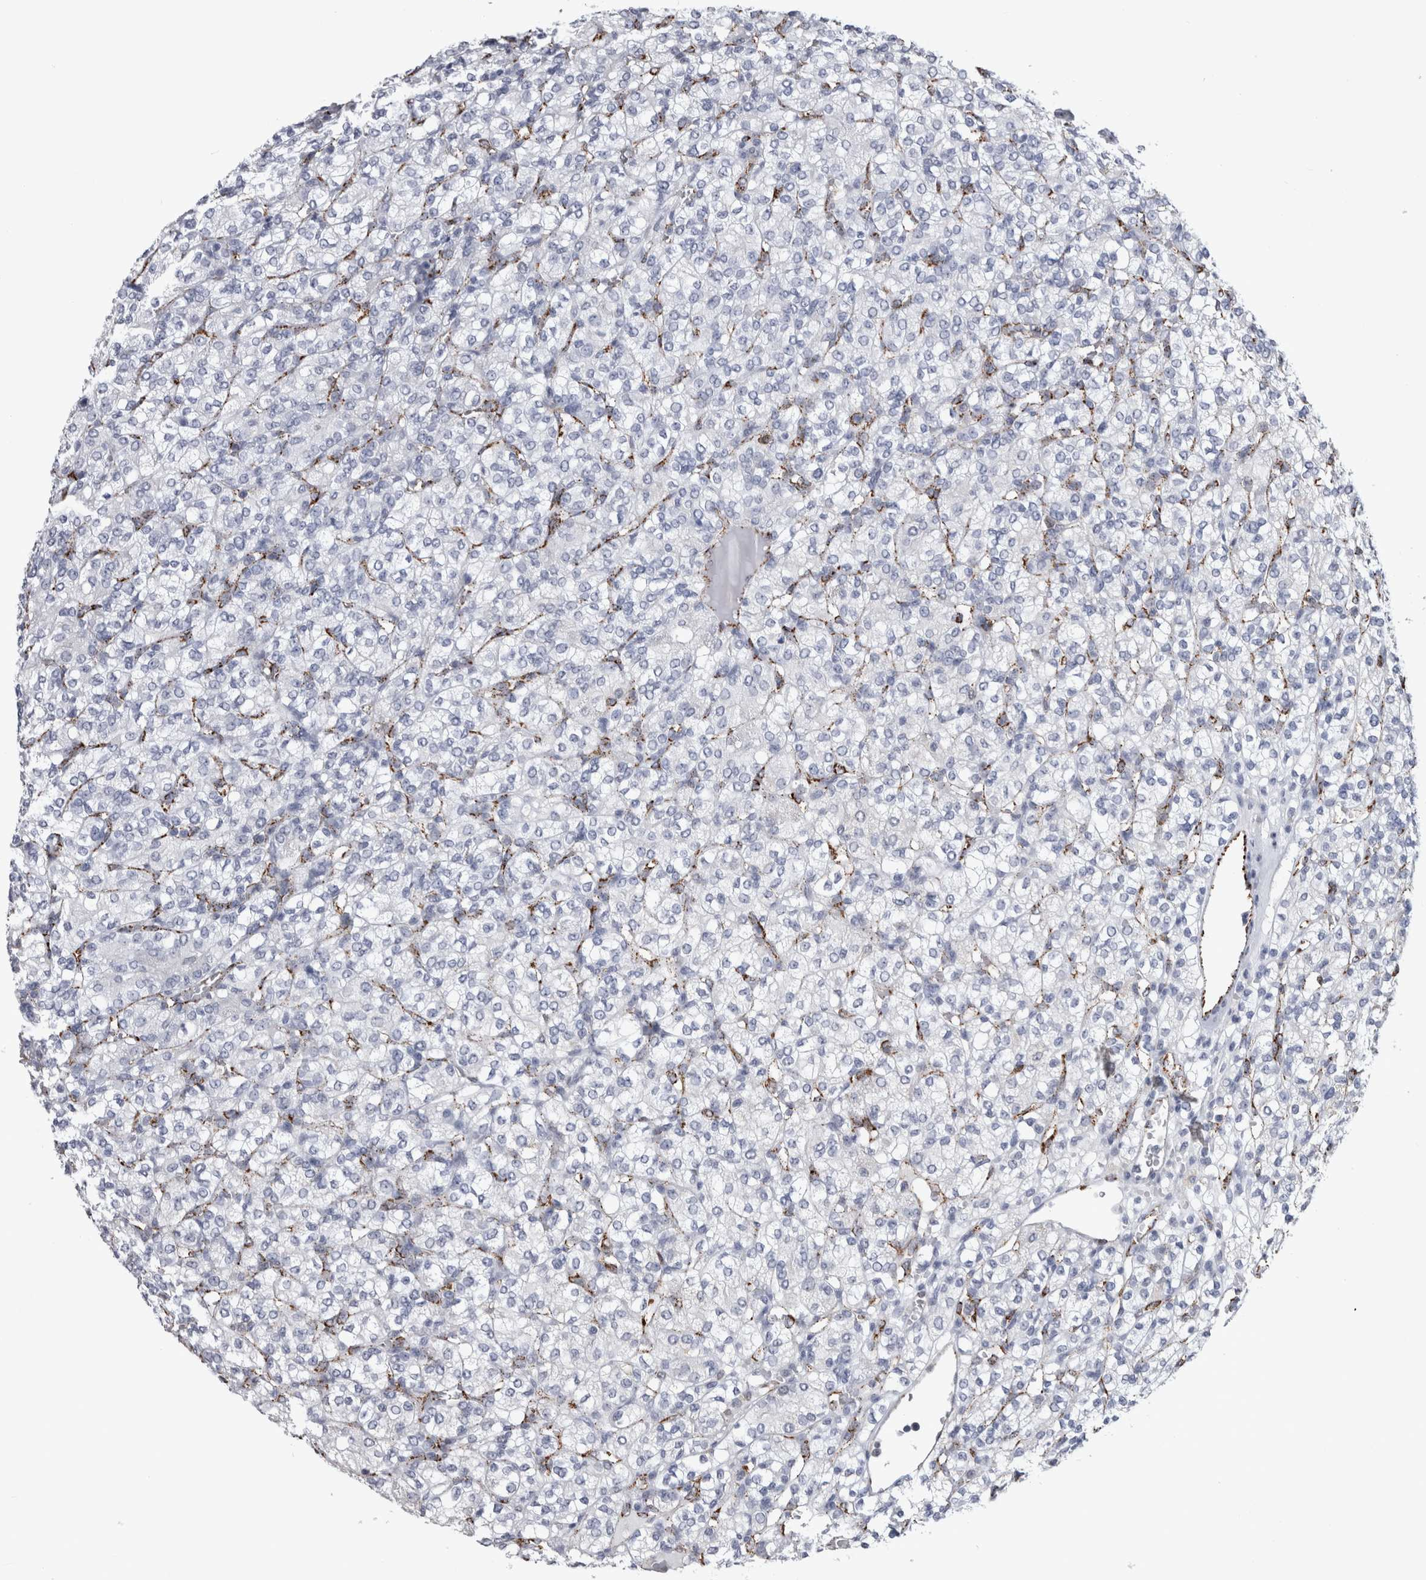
{"staining": {"intensity": "negative", "quantity": "none", "location": "none"}, "tissue": "renal cancer", "cell_type": "Tumor cells", "image_type": "cancer", "snomed": [{"axis": "morphology", "description": "Adenocarcinoma, NOS"}, {"axis": "topography", "description": "Kidney"}], "caption": "Tumor cells are negative for brown protein staining in renal cancer (adenocarcinoma).", "gene": "ACOT7", "patient": {"sex": "male", "age": 77}}